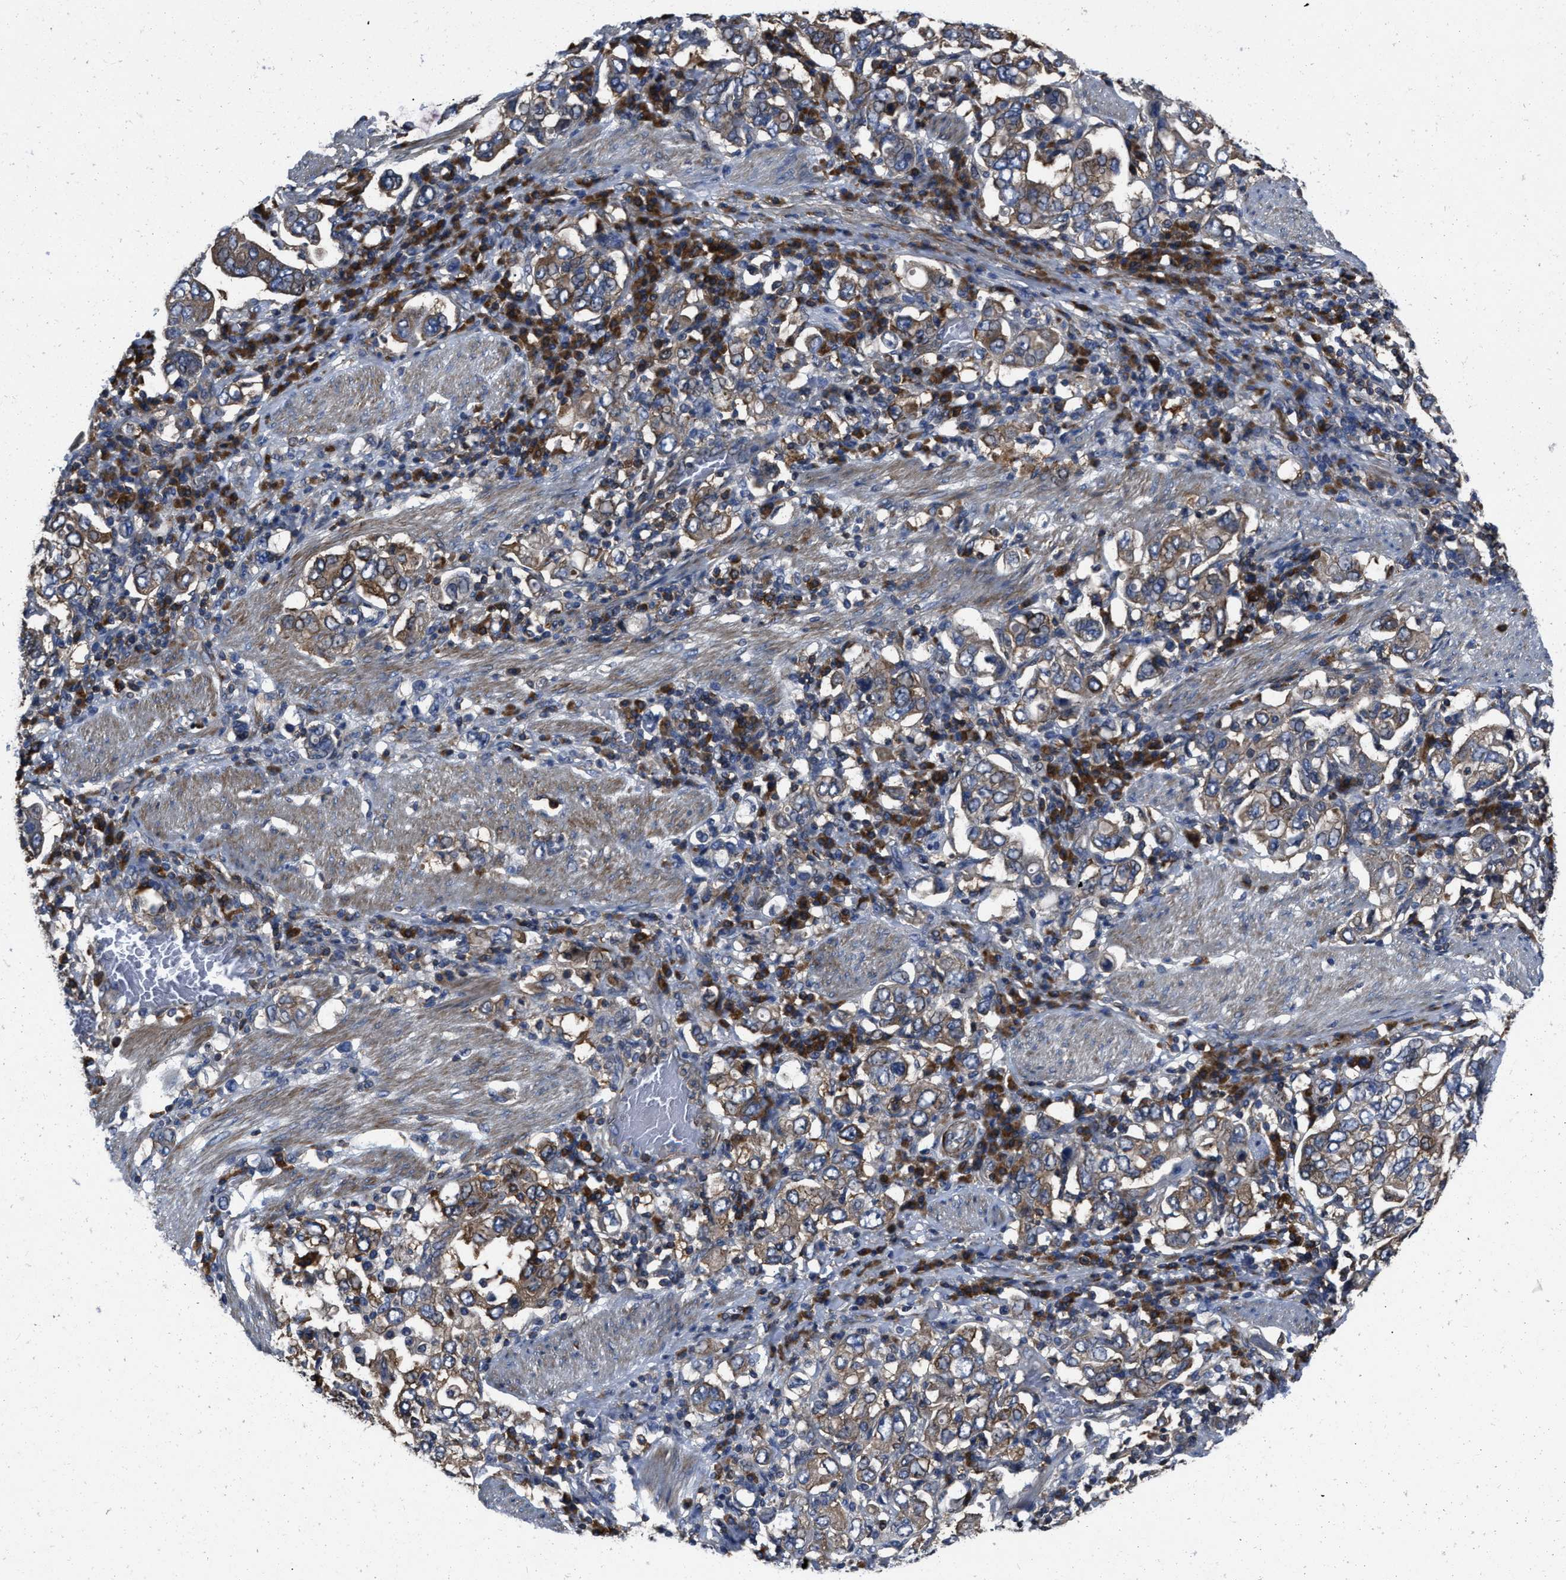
{"staining": {"intensity": "moderate", "quantity": ">75%", "location": "cytoplasmic/membranous"}, "tissue": "stomach cancer", "cell_type": "Tumor cells", "image_type": "cancer", "snomed": [{"axis": "morphology", "description": "Adenocarcinoma, NOS"}, {"axis": "topography", "description": "Stomach, upper"}], "caption": "The photomicrograph displays a brown stain indicating the presence of a protein in the cytoplasmic/membranous of tumor cells in stomach adenocarcinoma.", "gene": "YARS1", "patient": {"sex": "male", "age": 62}}